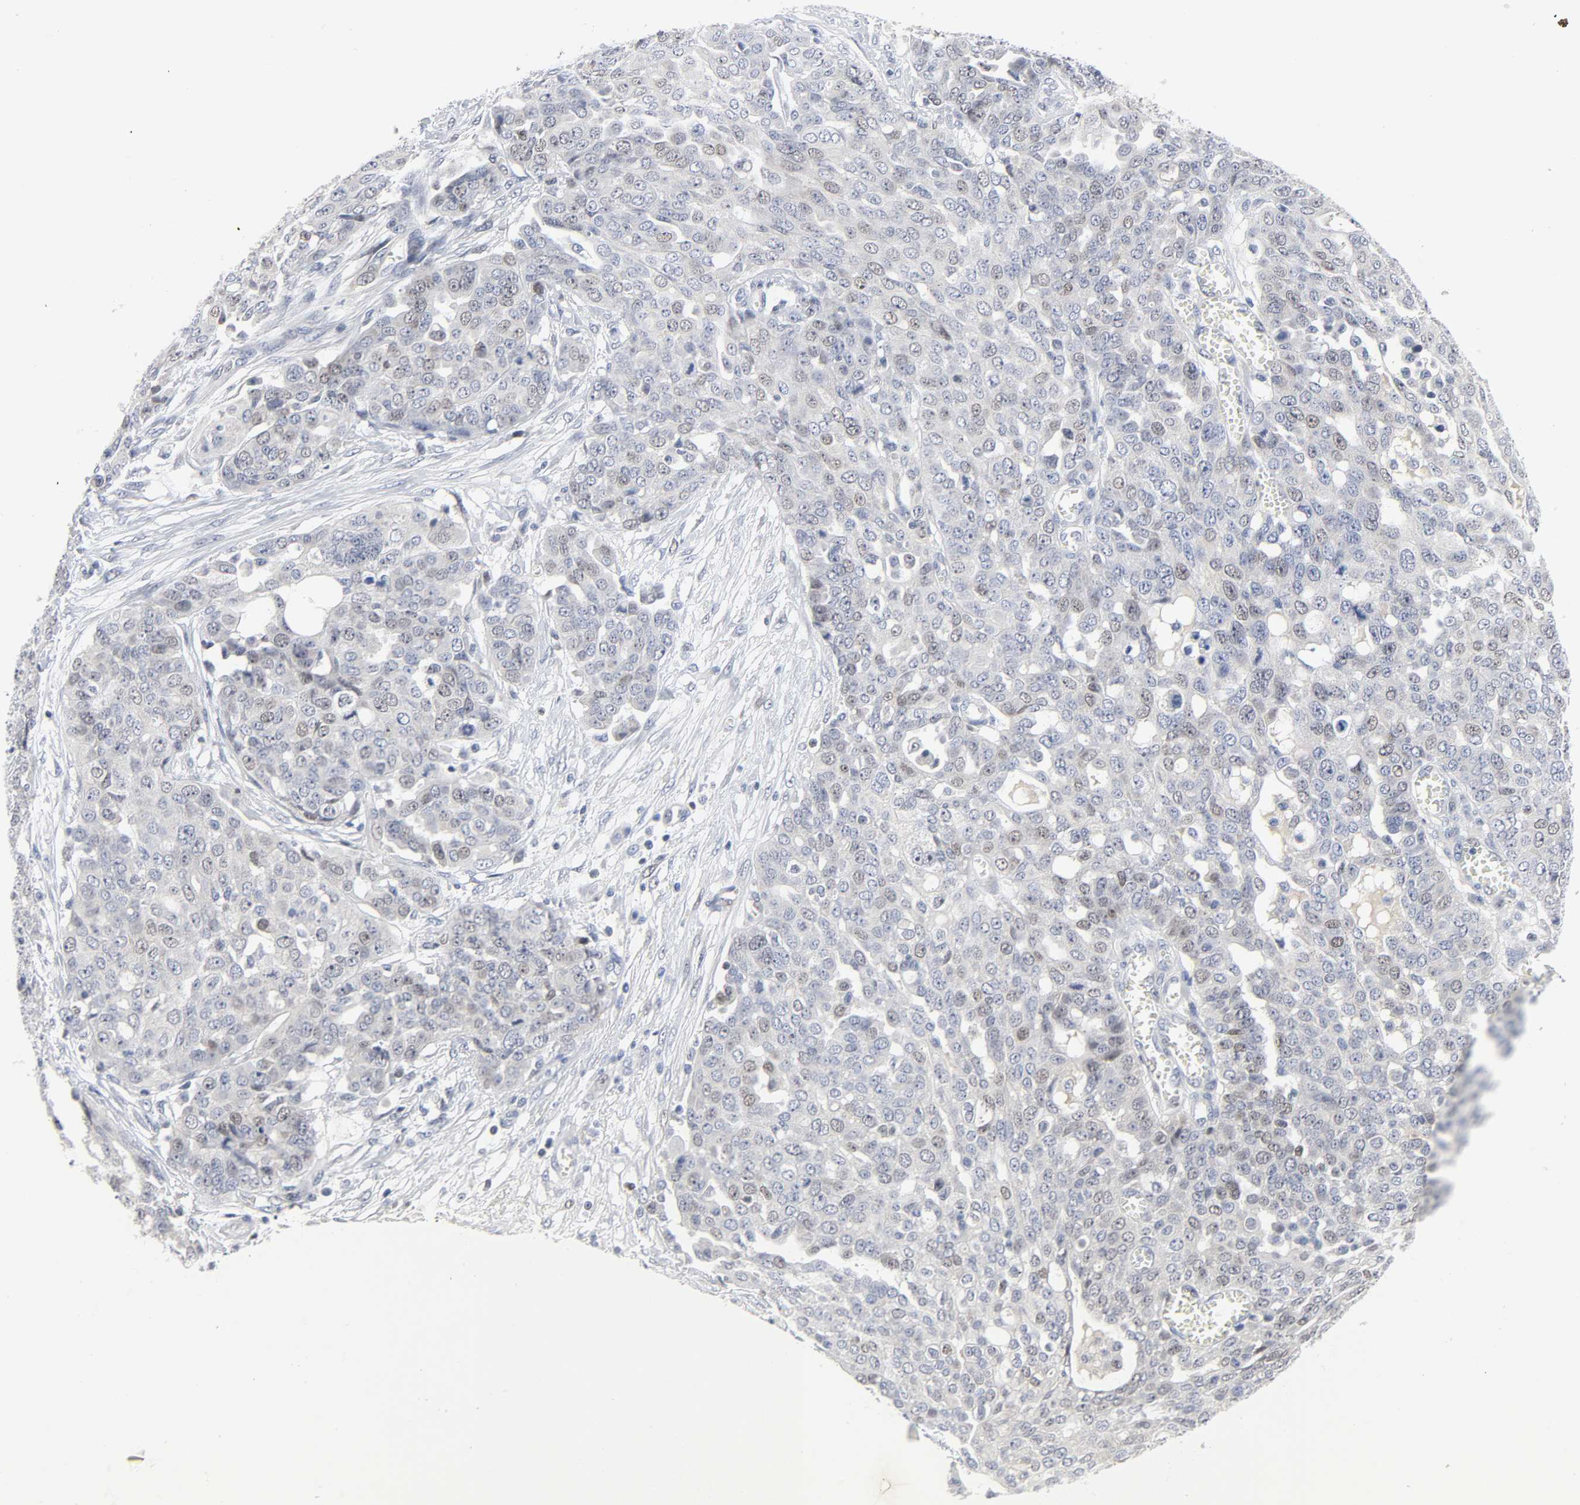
{"staining": {"intensity": "weak", "quantity": "<25%", "location": "nuclear"}, "tissue": "ovarian cancer", "cell_type": "Tumor cells", "image_type": "cancer", "snomed": [{"axis": "morphology", "description": "Cystadenocarcinoma, serous, NOS"}, {"axis": "topography", "description": "Soft tissue"}, {"axis": "topography", "description": "Ovary"}], "caption": "Tumor cells show no significant protein staining in serous cystadenocarcinoma (ovarian).", "gene": "WEE1", "patient": {"sex": "female", "age": 57}}